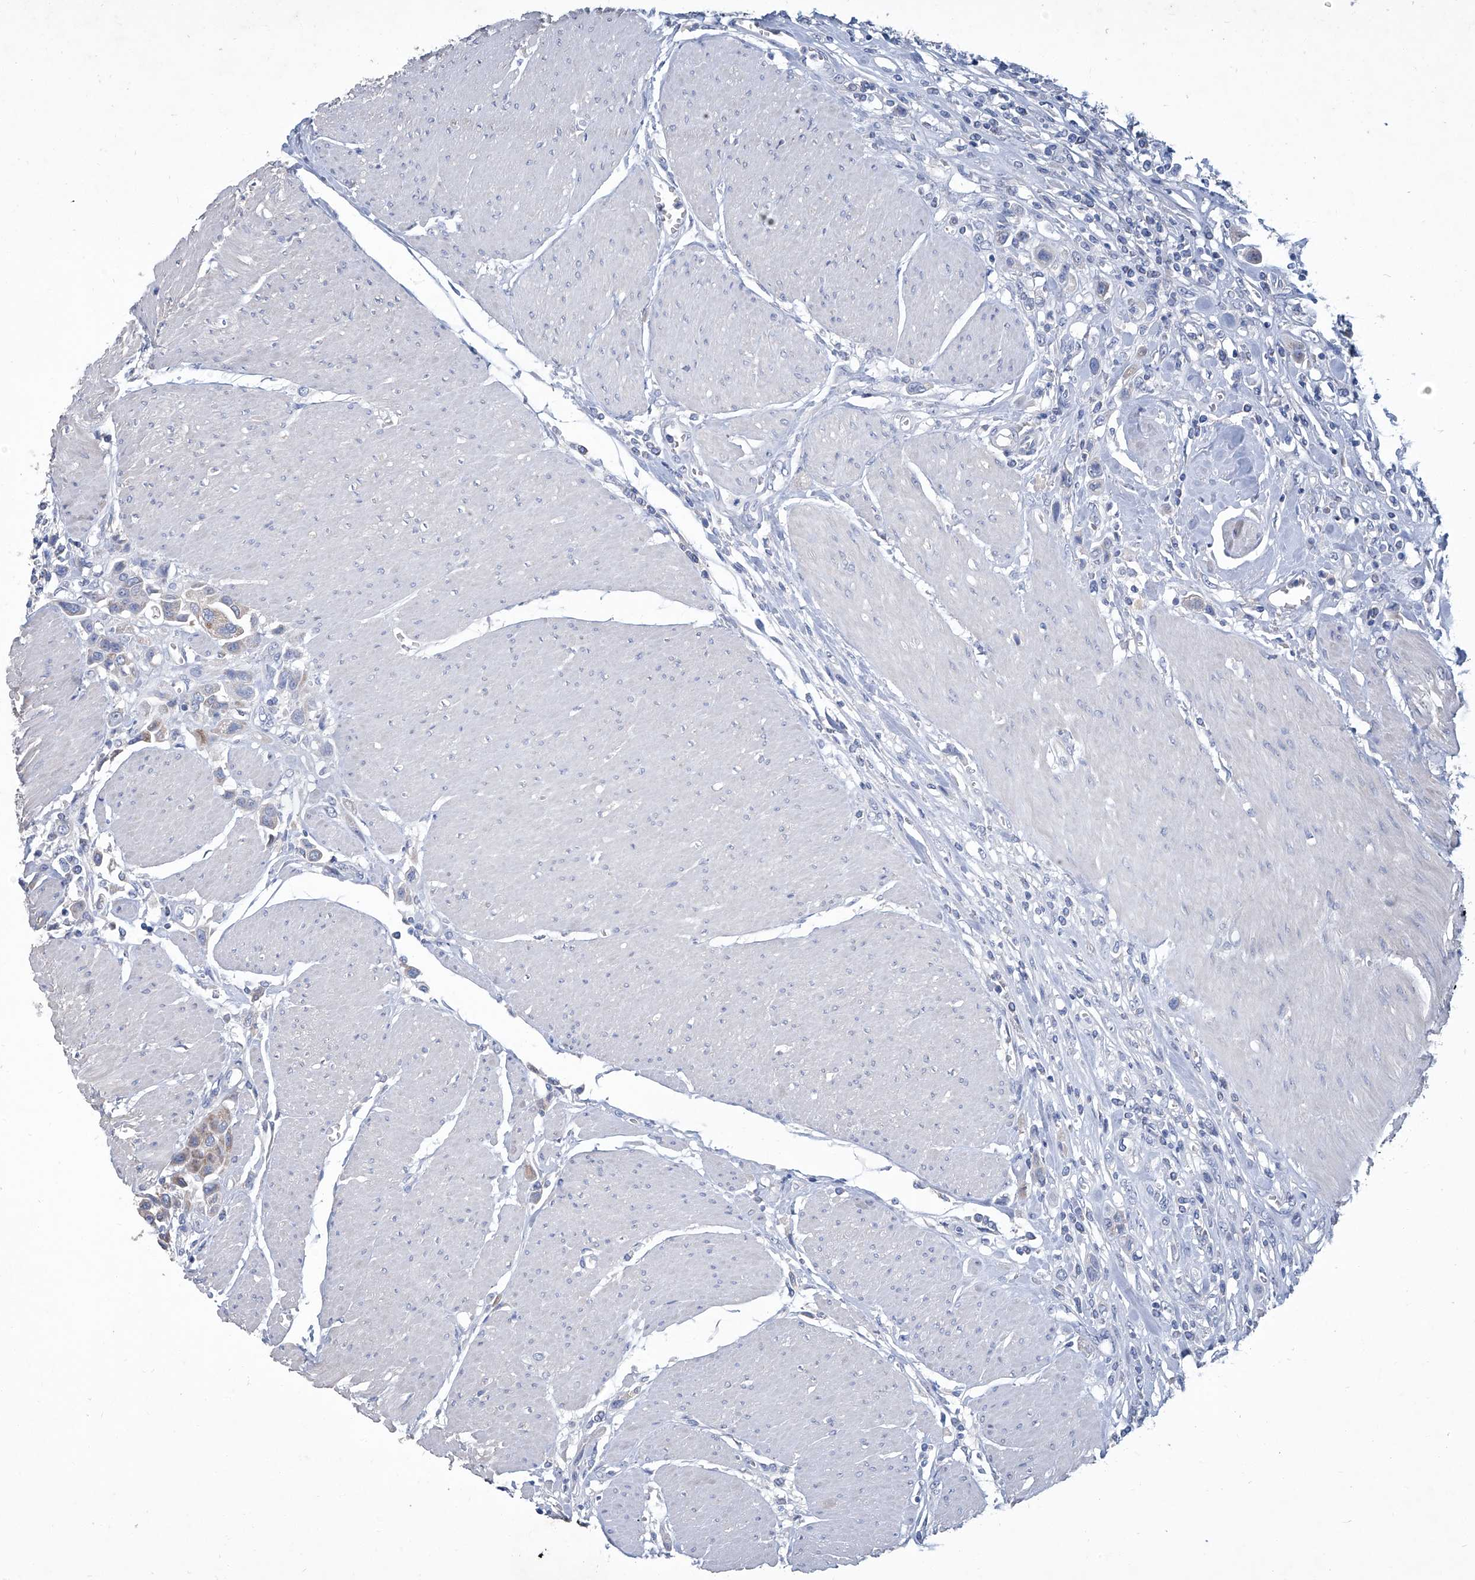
{"staining": {"intensity": "negative", "quantity": "none", "location": "none"}, "tissue": "urothelial cancer", "cell_type": "Tumor cells", "image_type": "cancer", "snomed": [{"axis": "morphology", "description": "Urothelial carcinoma, High grade"}, {"axis": "topography", "description": "Urinary bladder"}], "caption": "The micrograph exhibits no staining of tumor cells in high-grade urothelial carcinoma.", "gene": "MTARC1", "patient": {"sex": "male", "age": 50}}